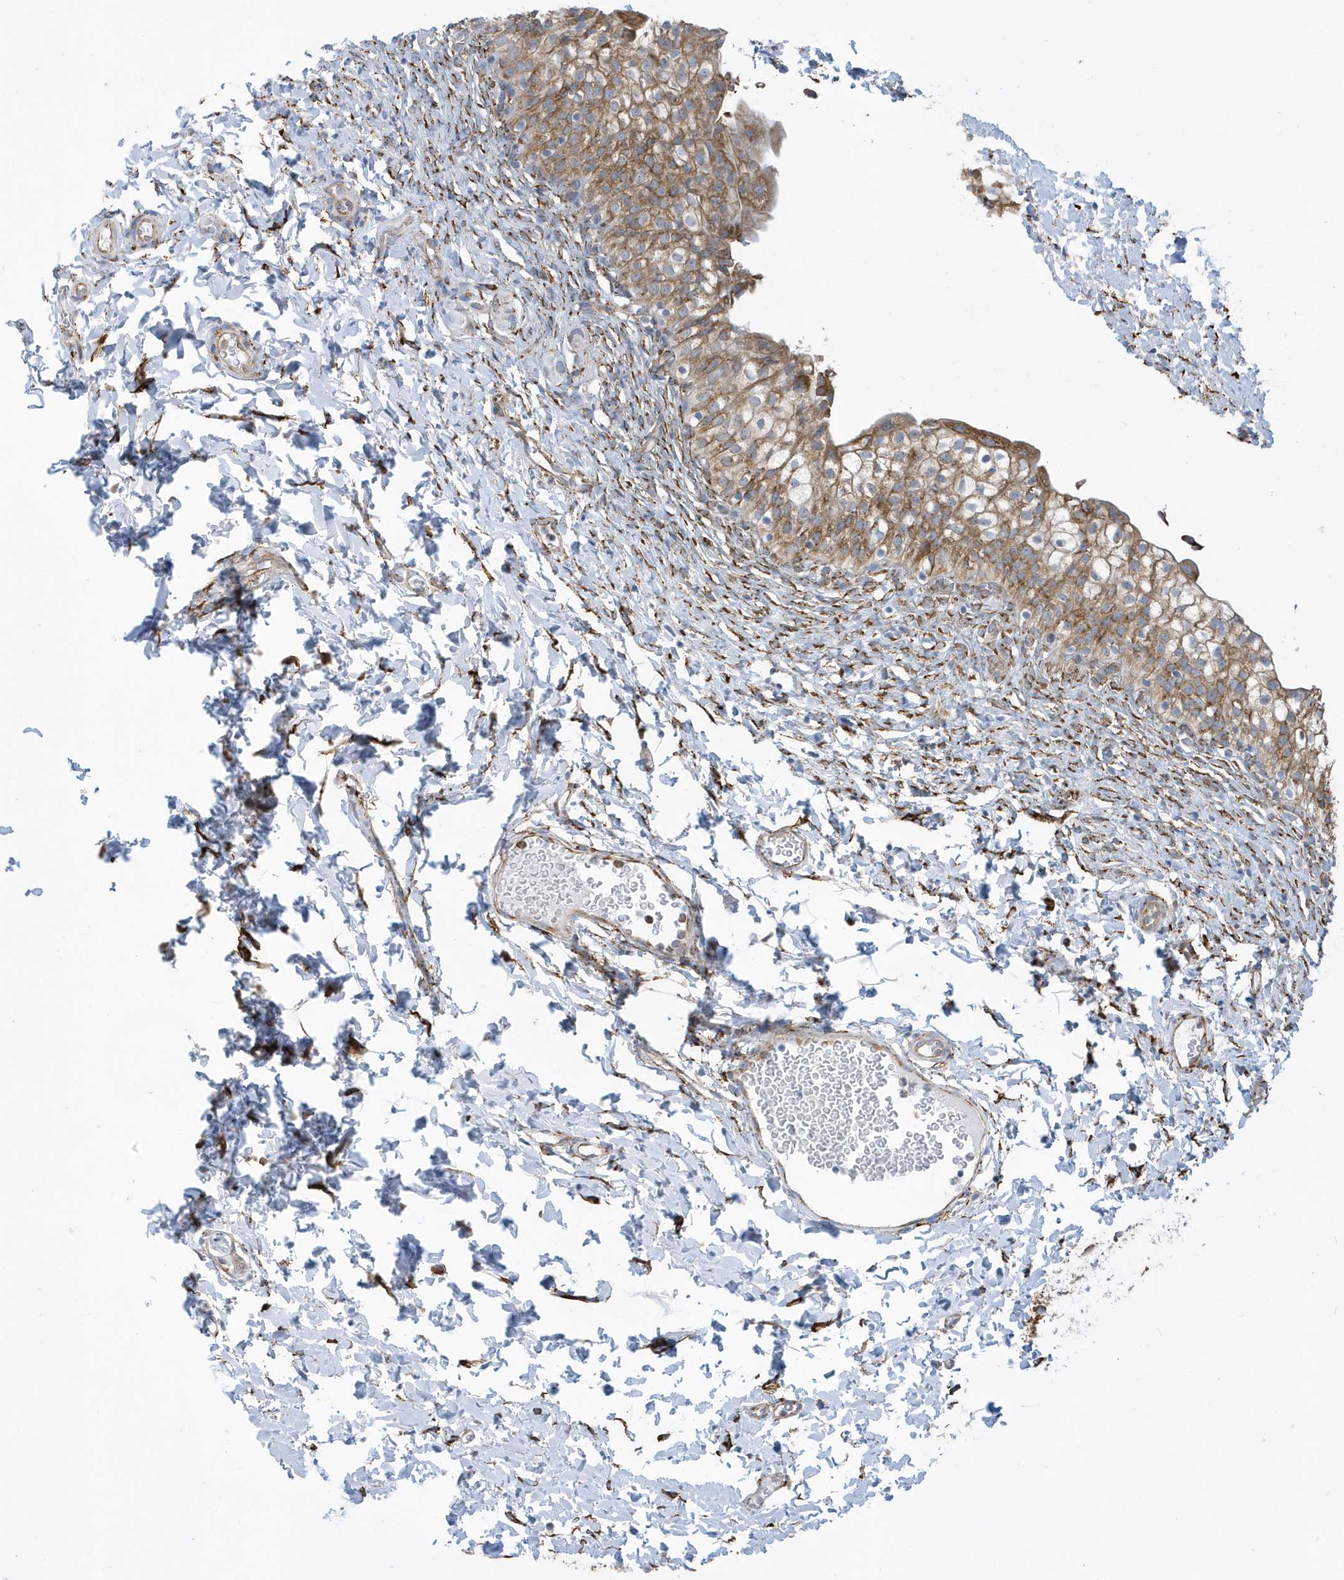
{"staining": {"intensity": "moderate", "quantity": ">75%", "location": "cytoplasmic/membranous"}, "tissue": "urinary bladder", "cell_type": "Urothelial cells", "image_type": "normal", "snomed": [{"axis": "morphology", "description": "Normal tissue, NOS"}, {"axis": "topography", "description": "Urinary bladder"}], "caption": "Moderate cytoplasmic/membranous positivity is seen in about >75% of urothelial cells in benign urinary bladder. (Stains: DAB in brown, nuclei in blue, Microscopy: brightfield microscopy at high magnification).", "gene": "DCAF1", "patient": {"sex": "male", "age": 55}}